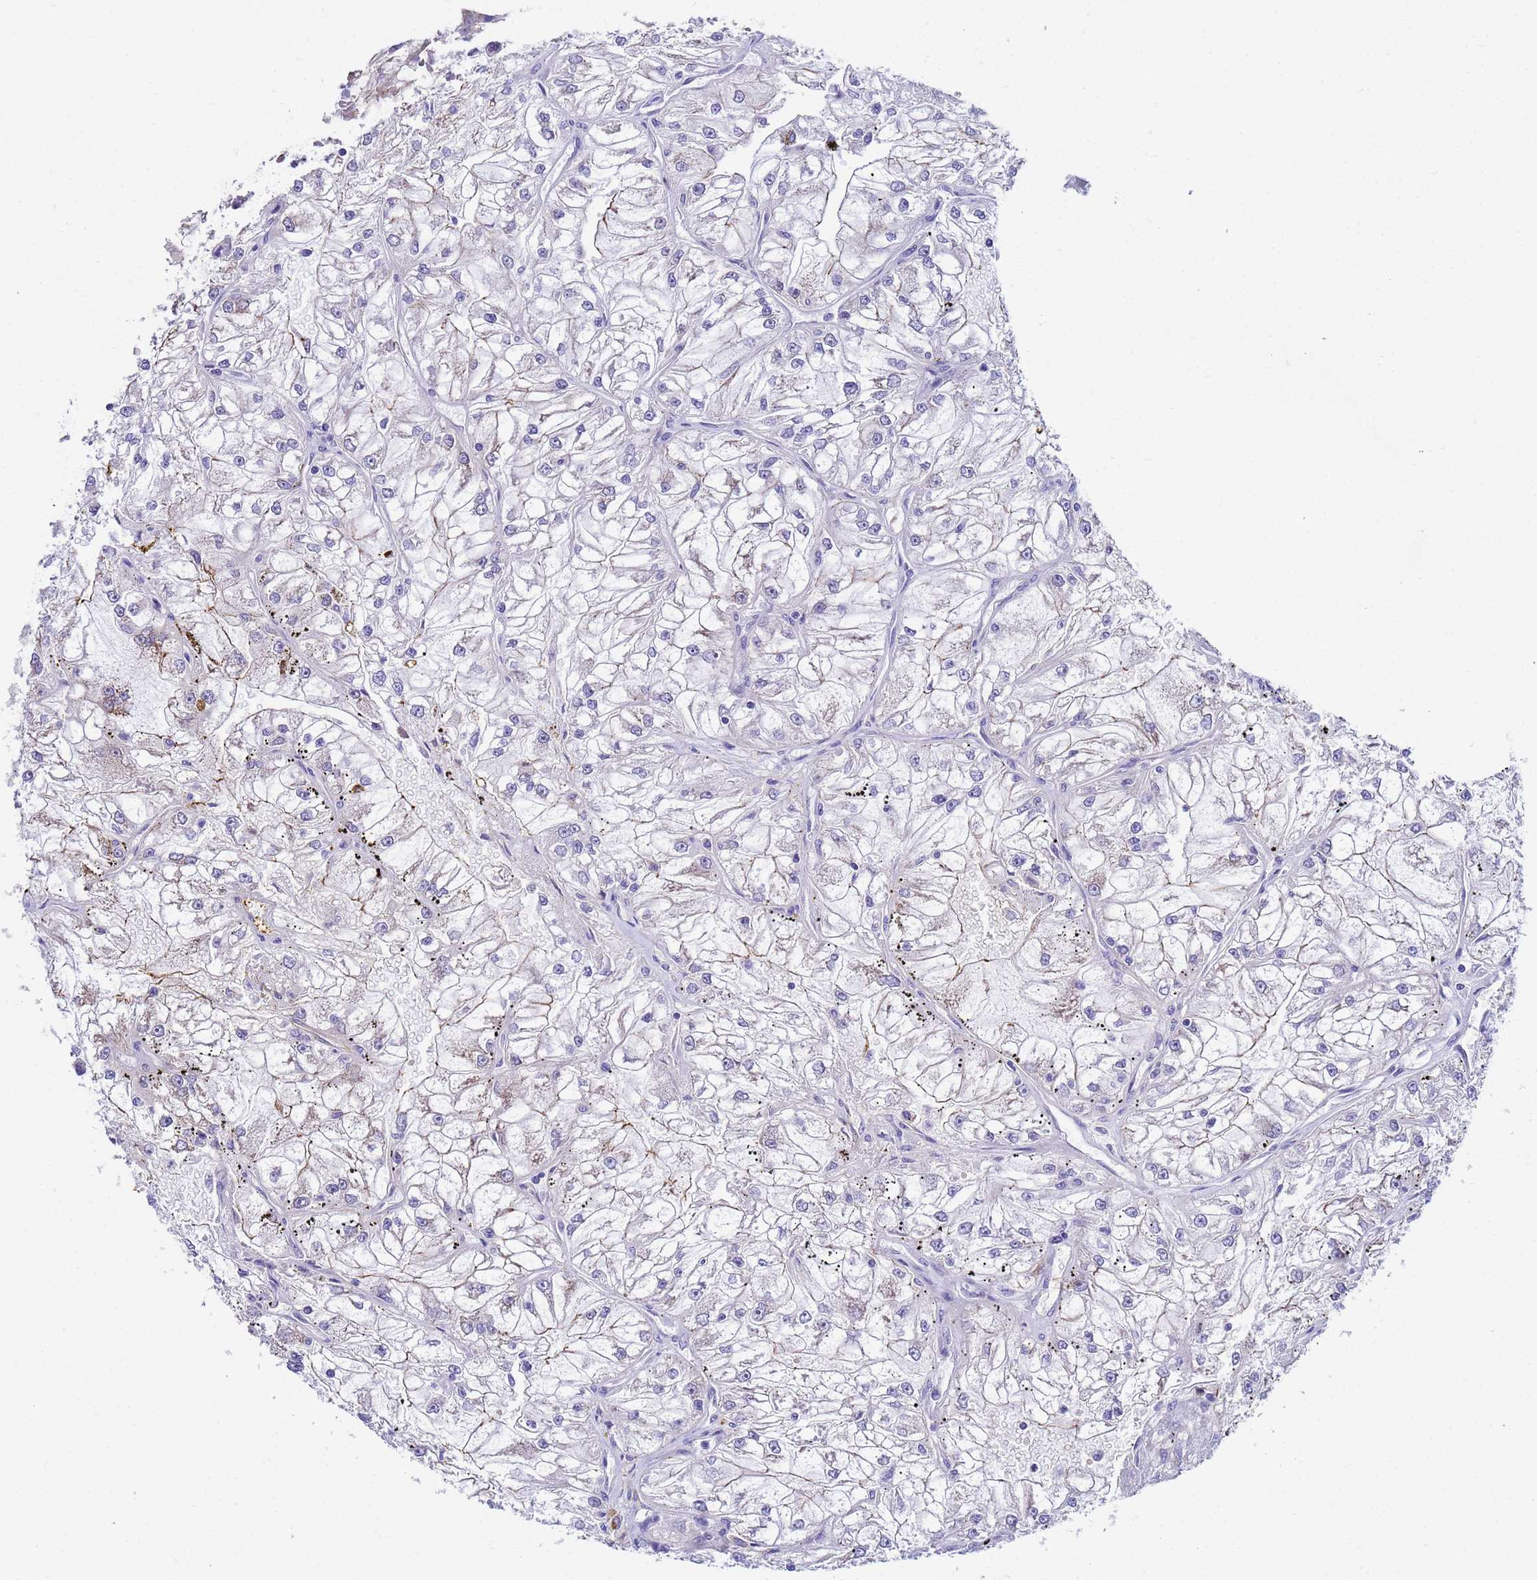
{"staining": {"intensity": "weak", "quantity": "<25%", "location": "cytoplasmic/membranous"}, "tissue": "renal cancer", "cell_type": "Tumor cells", "image_type": "cancer", "snomed": [{"axis": "morphology", "description": "Adenocarcinoma, NOS"}, {"axis": "topography", "description": "Kidney"}], "caption": "IHC photomicrograph of neoplastic tissue: renal adenocarcinoma stained with DAB (3,3'-diaminobenzidine) displays no significant protein expression in tumor cells.", "gene": "IGSF11", "patient": {"sex": "female", "age": 72}}